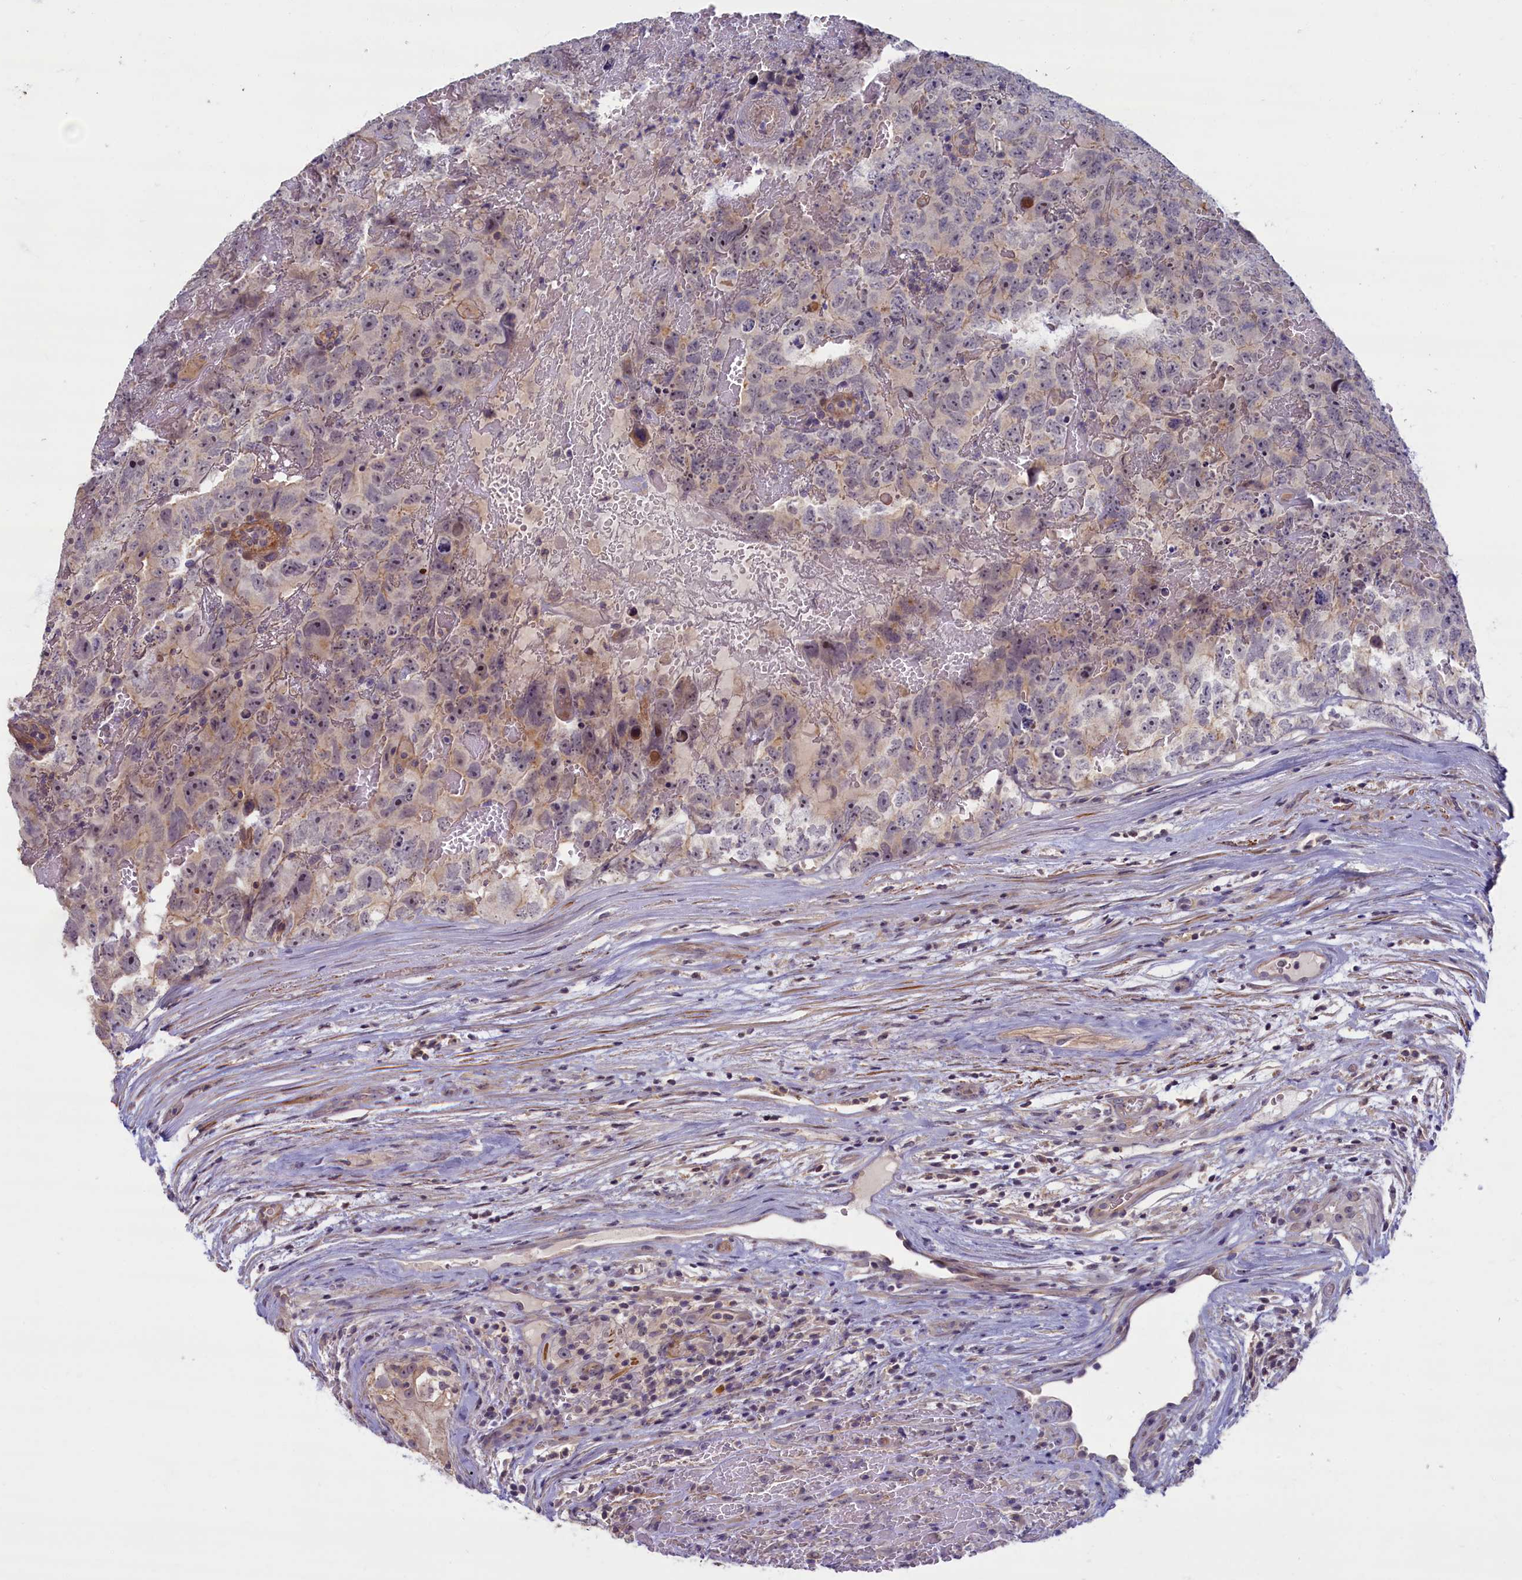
{"staining": {"intensity": "negative", "quantity": "none", "location": "none"}, "tissue": "testis cancer", "cell_type": "Tumor cells", "image_type": "cancer", "snomed": [{"axis": "morphology", "description": "Carcinoma, Embryonal, NOS"}, {"axis": "topography", "description": "Testis"}], "caption": "An immunohistochemistry histopathology image of testis cancer (embryonal carcinoma) is shown. There is no staining in tumor cells of testis cancer (embryonal carcinoma).", "gene": "TRPM4", "patient": {"sex": "male", "age": 45}}